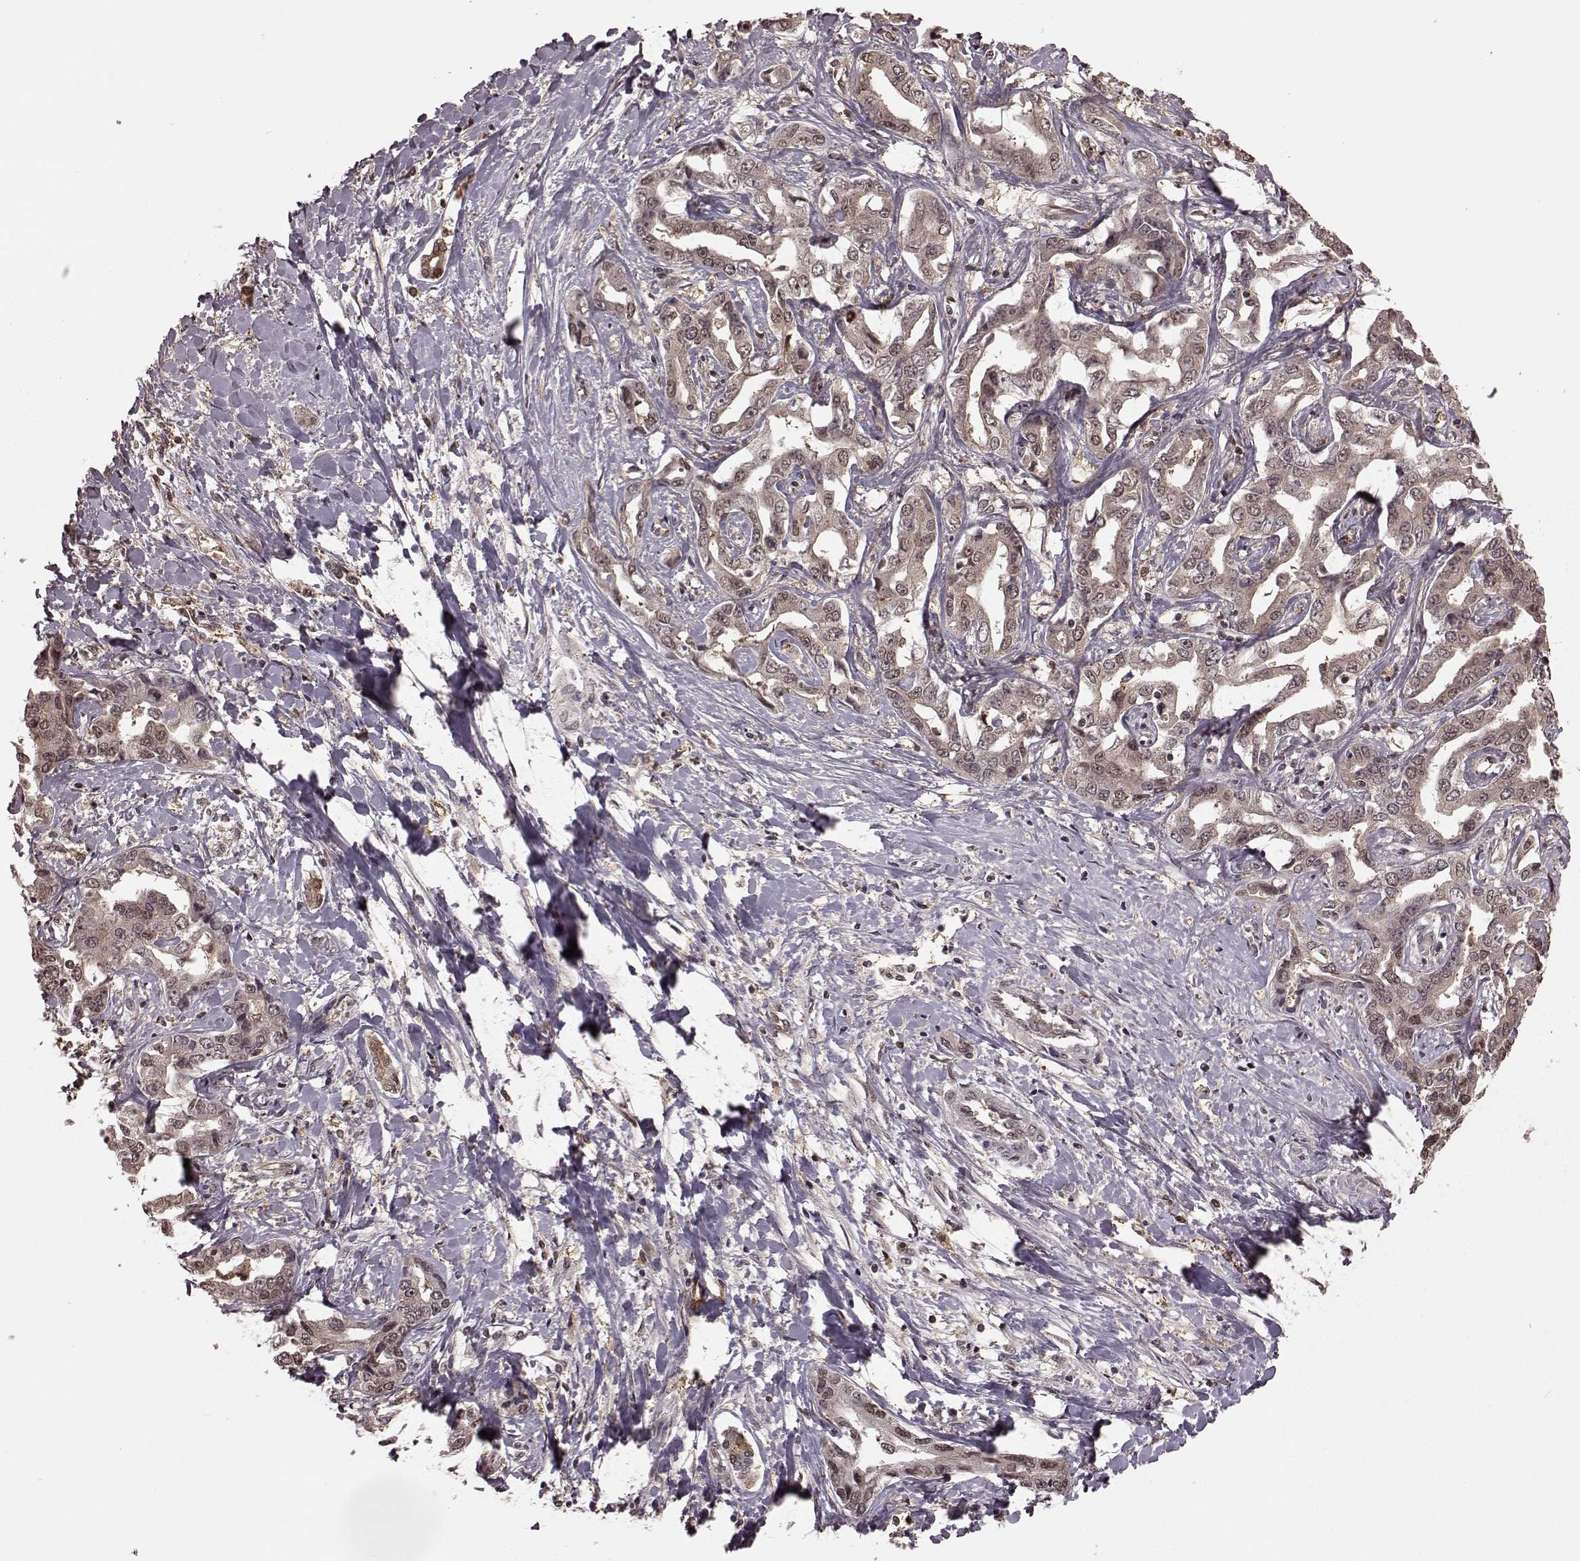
{"staining": {"intensity": "weak", "quantity": "<25%", "location": "cytoplasmic/membranous"}, "tissue": "liver cancer", "cell_type": "Tumor cells", "image_type": "cancer", "snomed": [{"axis": "morphology", "description": "Cholangiocarcinoma"}, {"axis": "topography", "description": "Liver"}], "caption": "IHC photomicrograph of neoplastic tissue: liver cancer stained with DAB (3,3'-diaminobenzidine) reveals no significant protein staining in tumor cells.", "gene": "GSS", "patient": {"sex": "male", "age": 59}}